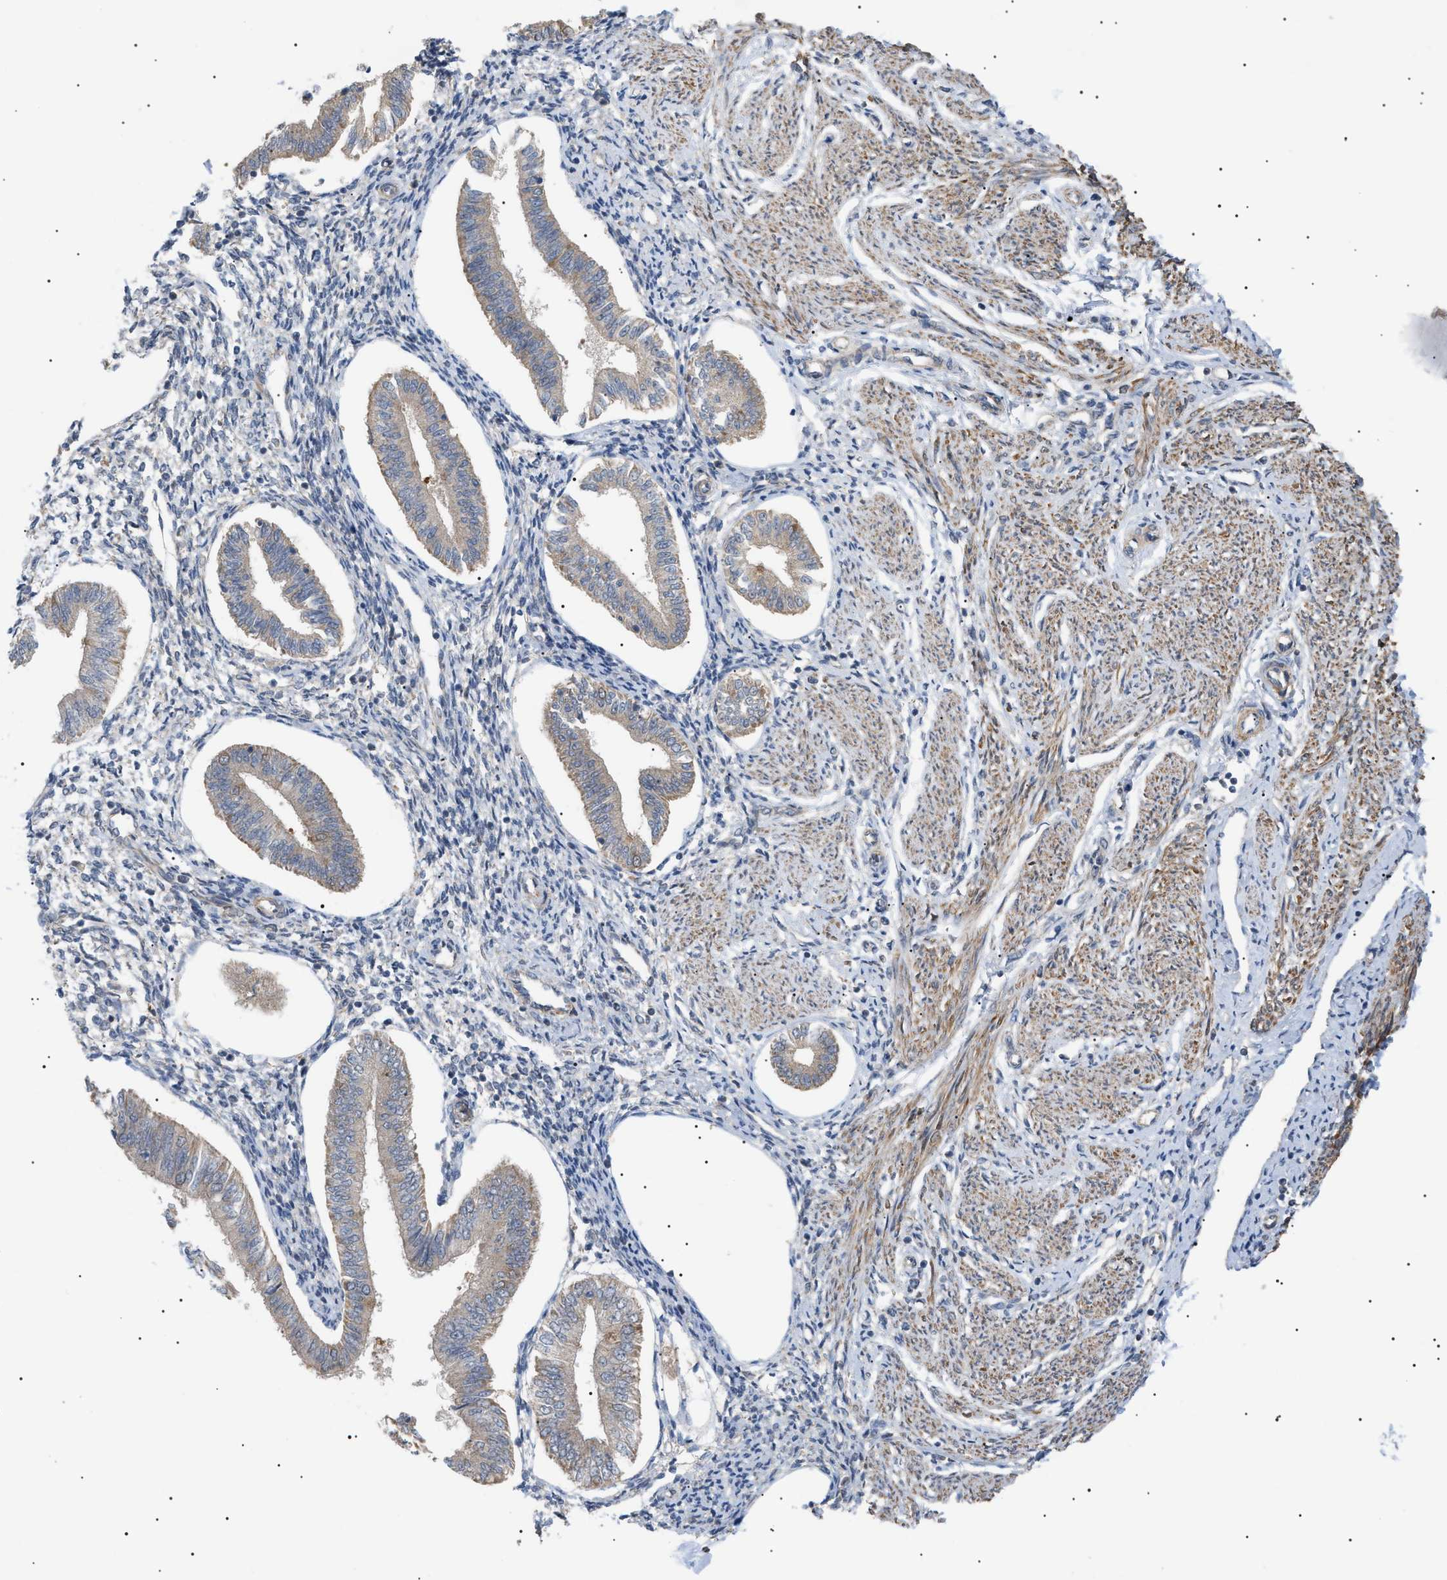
{"staining": {"intensity": "weak", "quantity": "<25%", "location": "cytoplasmic/membranous"}, "tissue": "endometrium", "cell_type": "Cells in endometrial stroma", "image_type": "normal", "snomed": [{"axis": "morphology", "description": "Normal tissue, NOS"}, {"axis": "topography", "description": "Endometrium"}], "caption": "High magnification brightfield microscopy of normal endometrium stained with DAB (3,3'-diaminobenzidine) (brown) and counterstained with hematoxylin (blue): cells in endometrial stroma show no significant expression.", "gene": "IRS2", "patient": {"sex": "female", "age": 50}}